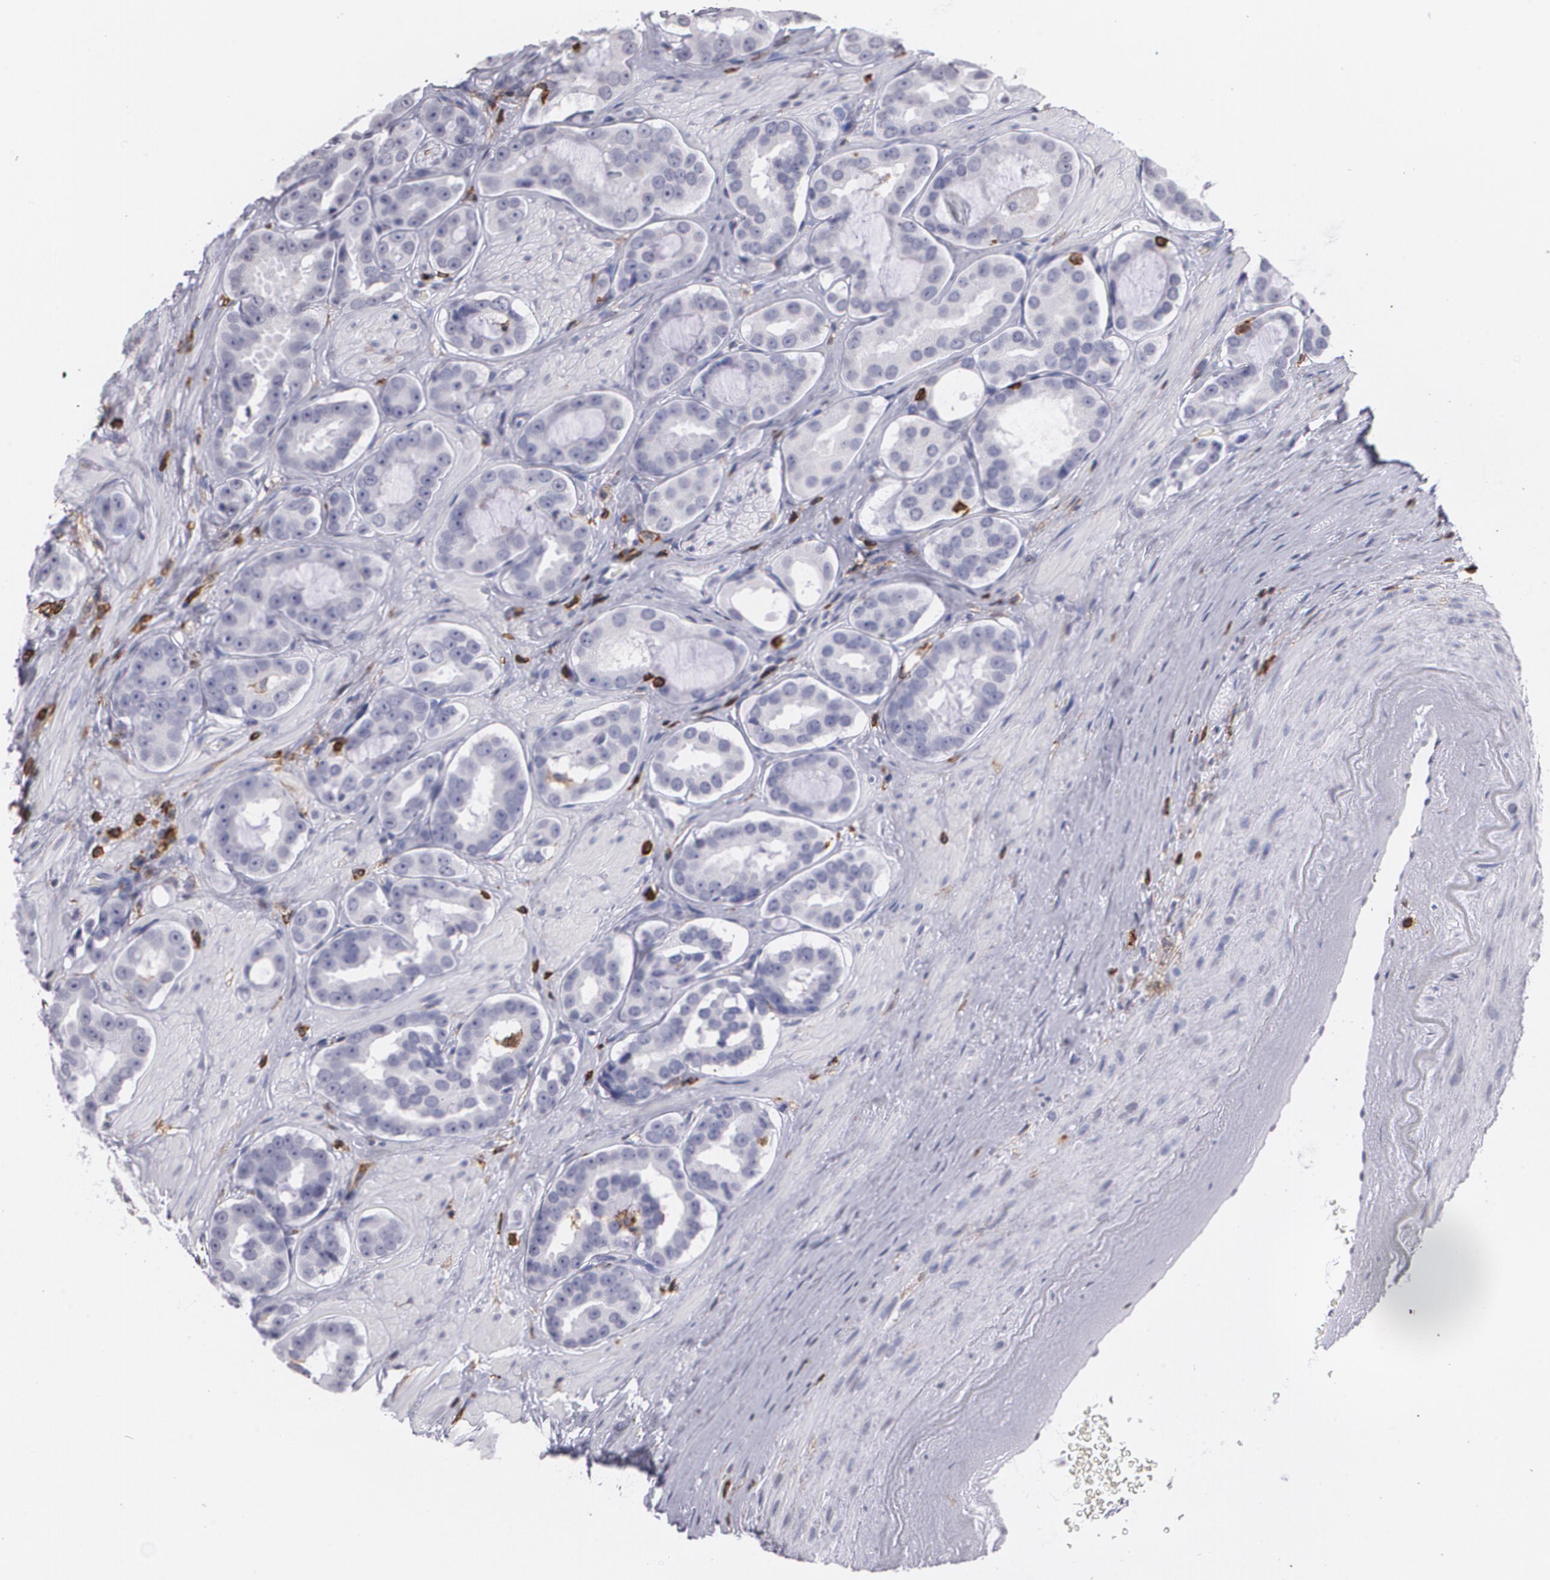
{"staining": {"intensity": "negative", "quantity": "none", "location": "none"}, "tissue": "prostate cancer", "cell_type": "Tumor cells", "image_type": "cancer", "snomed": [{"axis": "morphology", "description": "Adenocarcinoma, Low grade"}, {"axis": "topography", "description": "Prostate"}], "caption": "High power microscopy micrograph of an immunohistochemistry photomicrograph of prostate cancer, revealing no significant staining in tumor cells. The staining was performed using DAB (3,3'-diaminobenzidine) to visualize the protein expression in brown, while the nuclei were stained in blue with hematoxylin (Magnification: 20x).", "gene": "PTPRC", "patient": {"sex": "male", "age": 59}}